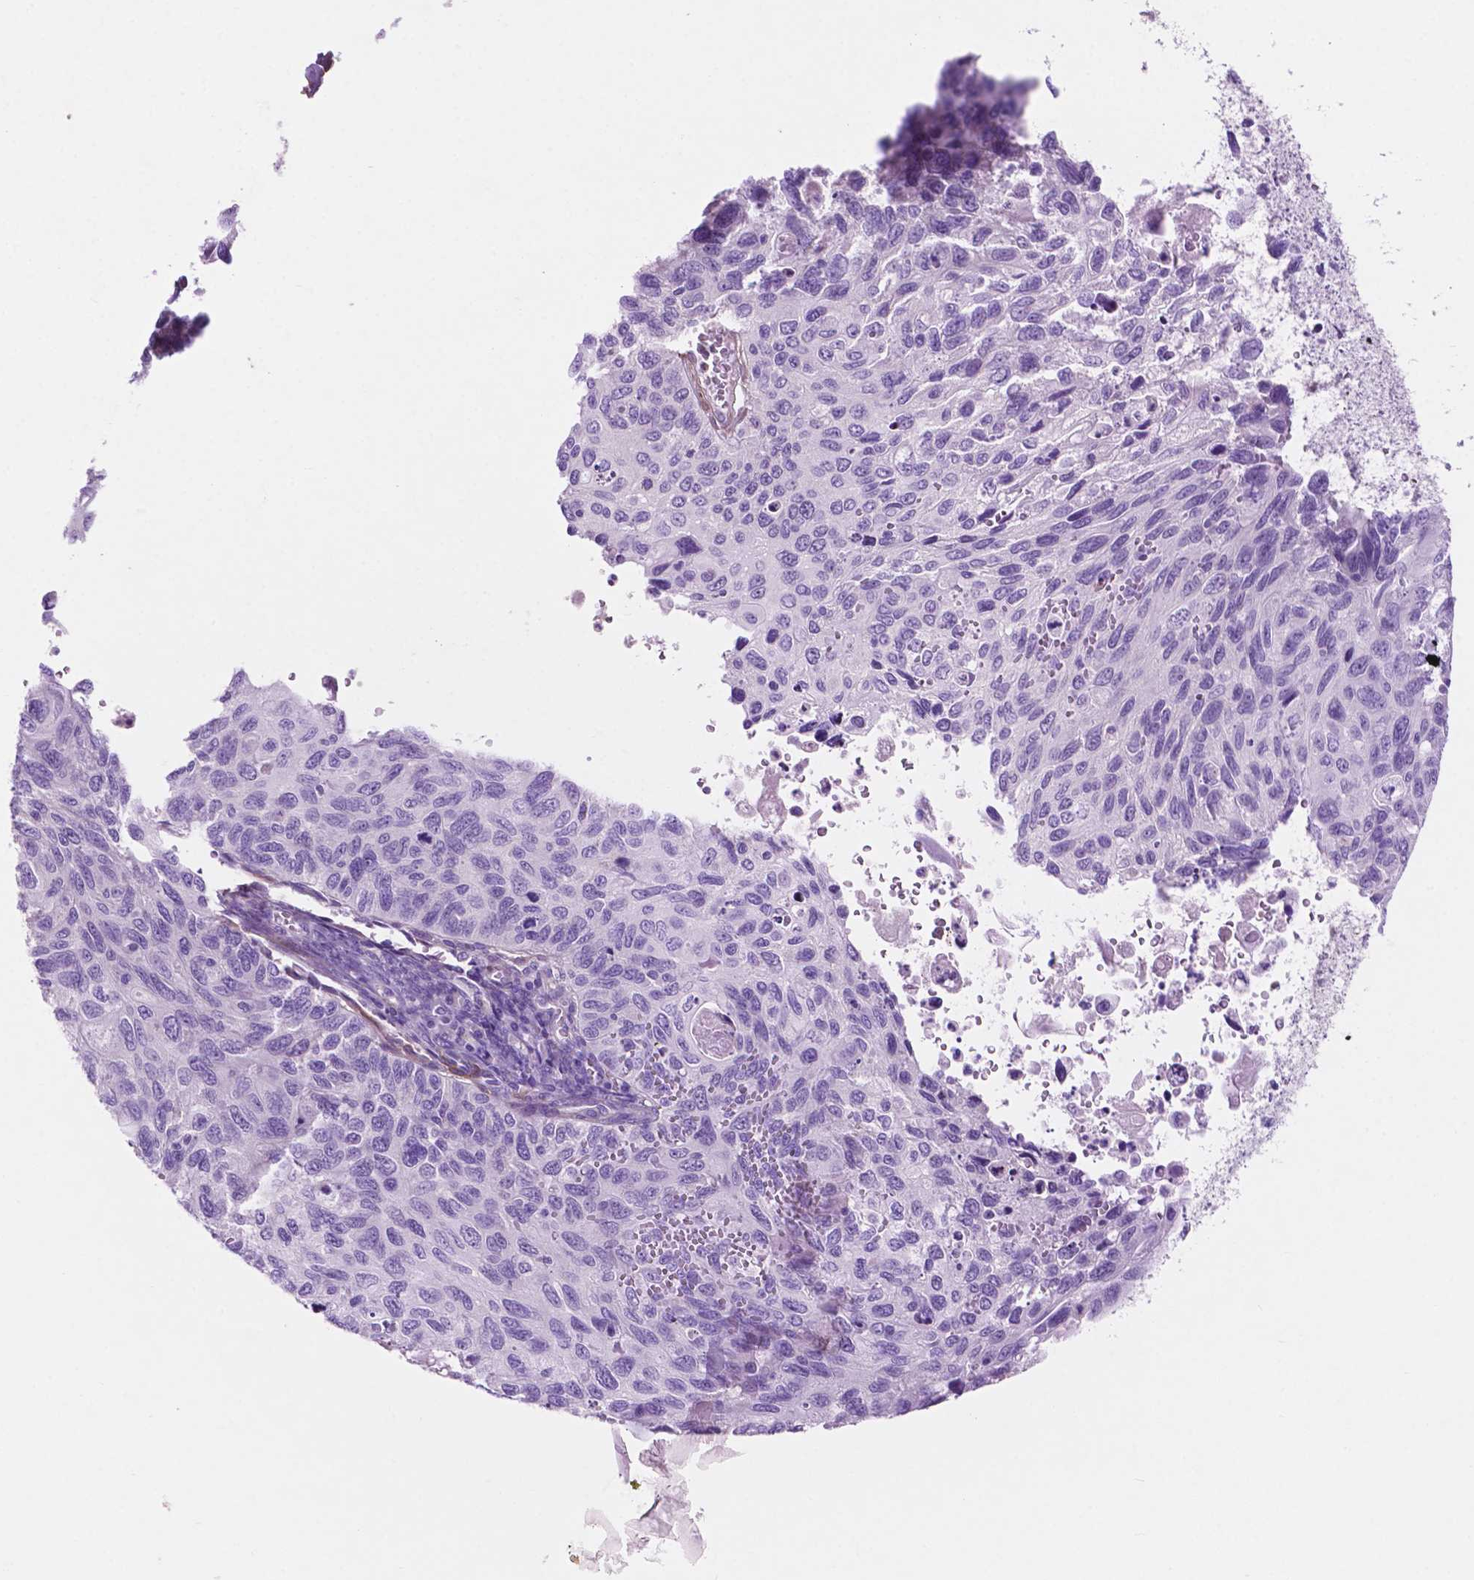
{"staining": {"intensity": "negative", "quantity": "none", "location": "none"}, "tissue": "cervical cancer", "cell_type": "Tumor cells", "image_type": "cancer", "snomed": [{"axis": "morphology", "description": "Squamous cell carcinoma, NOS"}, {"axis": "topography", "description": "Cervix"}], "caption": "The histopathology image shows no significant expression in tumor cells of cervical cancer.", "gene": "ASPG", "patient": {"sex": "female", "age": 70}}